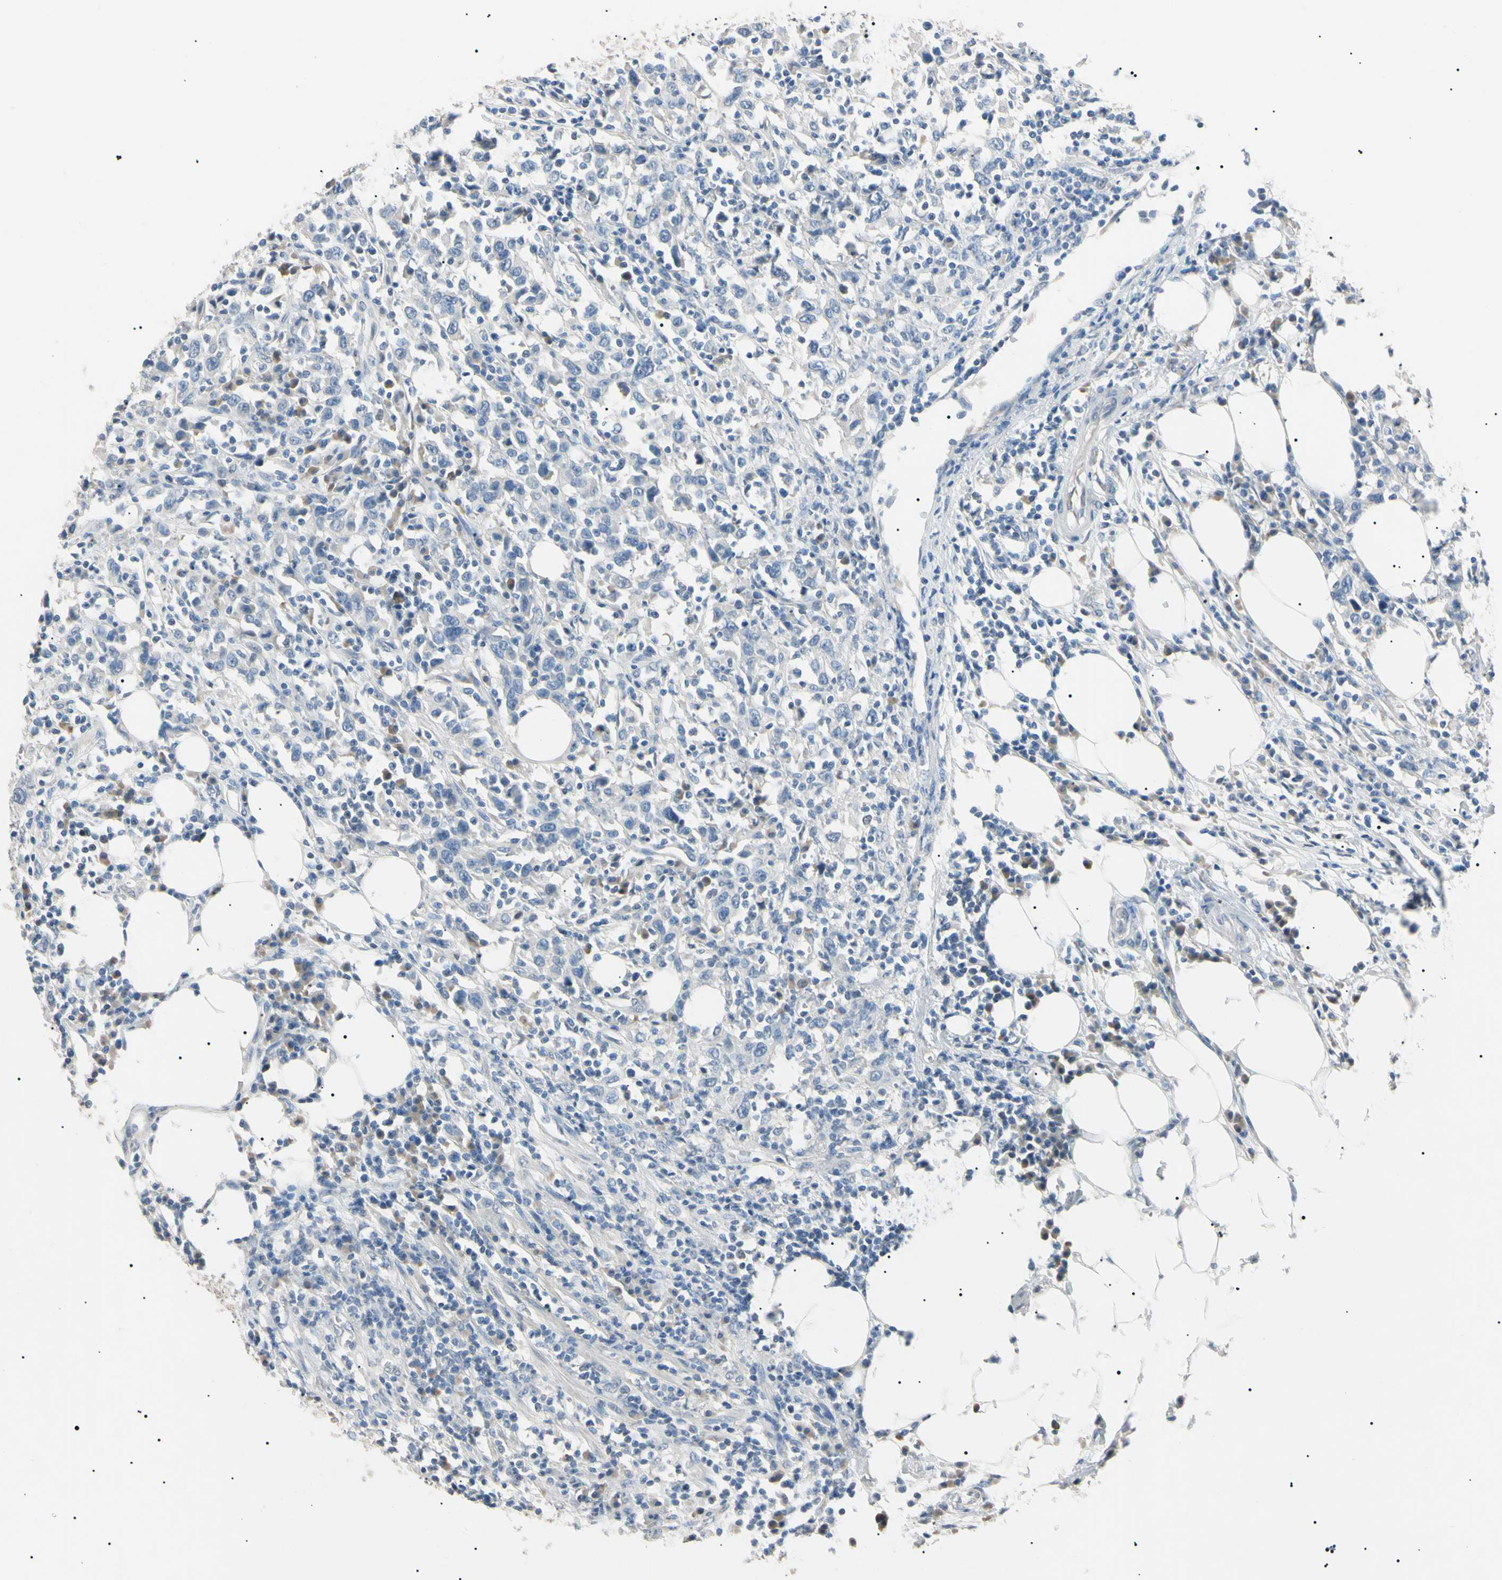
{"staining": {"intensity": "negative", "quantity": "none", "location": "none"}, "tissue": "urothelial cancer", "cell_type": "Tumor cells", "image_type": "cancer", "snomed": [{"axis": "morphology", "description": "Urothelial carcinoma, High grade"}, {"axis": "topography", "description": "Urinary bladder"}], "caption": "Tumor cells show no significant protein expression in urothelial carcinoma (high-grade).", "gene": "CGB3", "patient": {"sex": "male", "age": 61}}